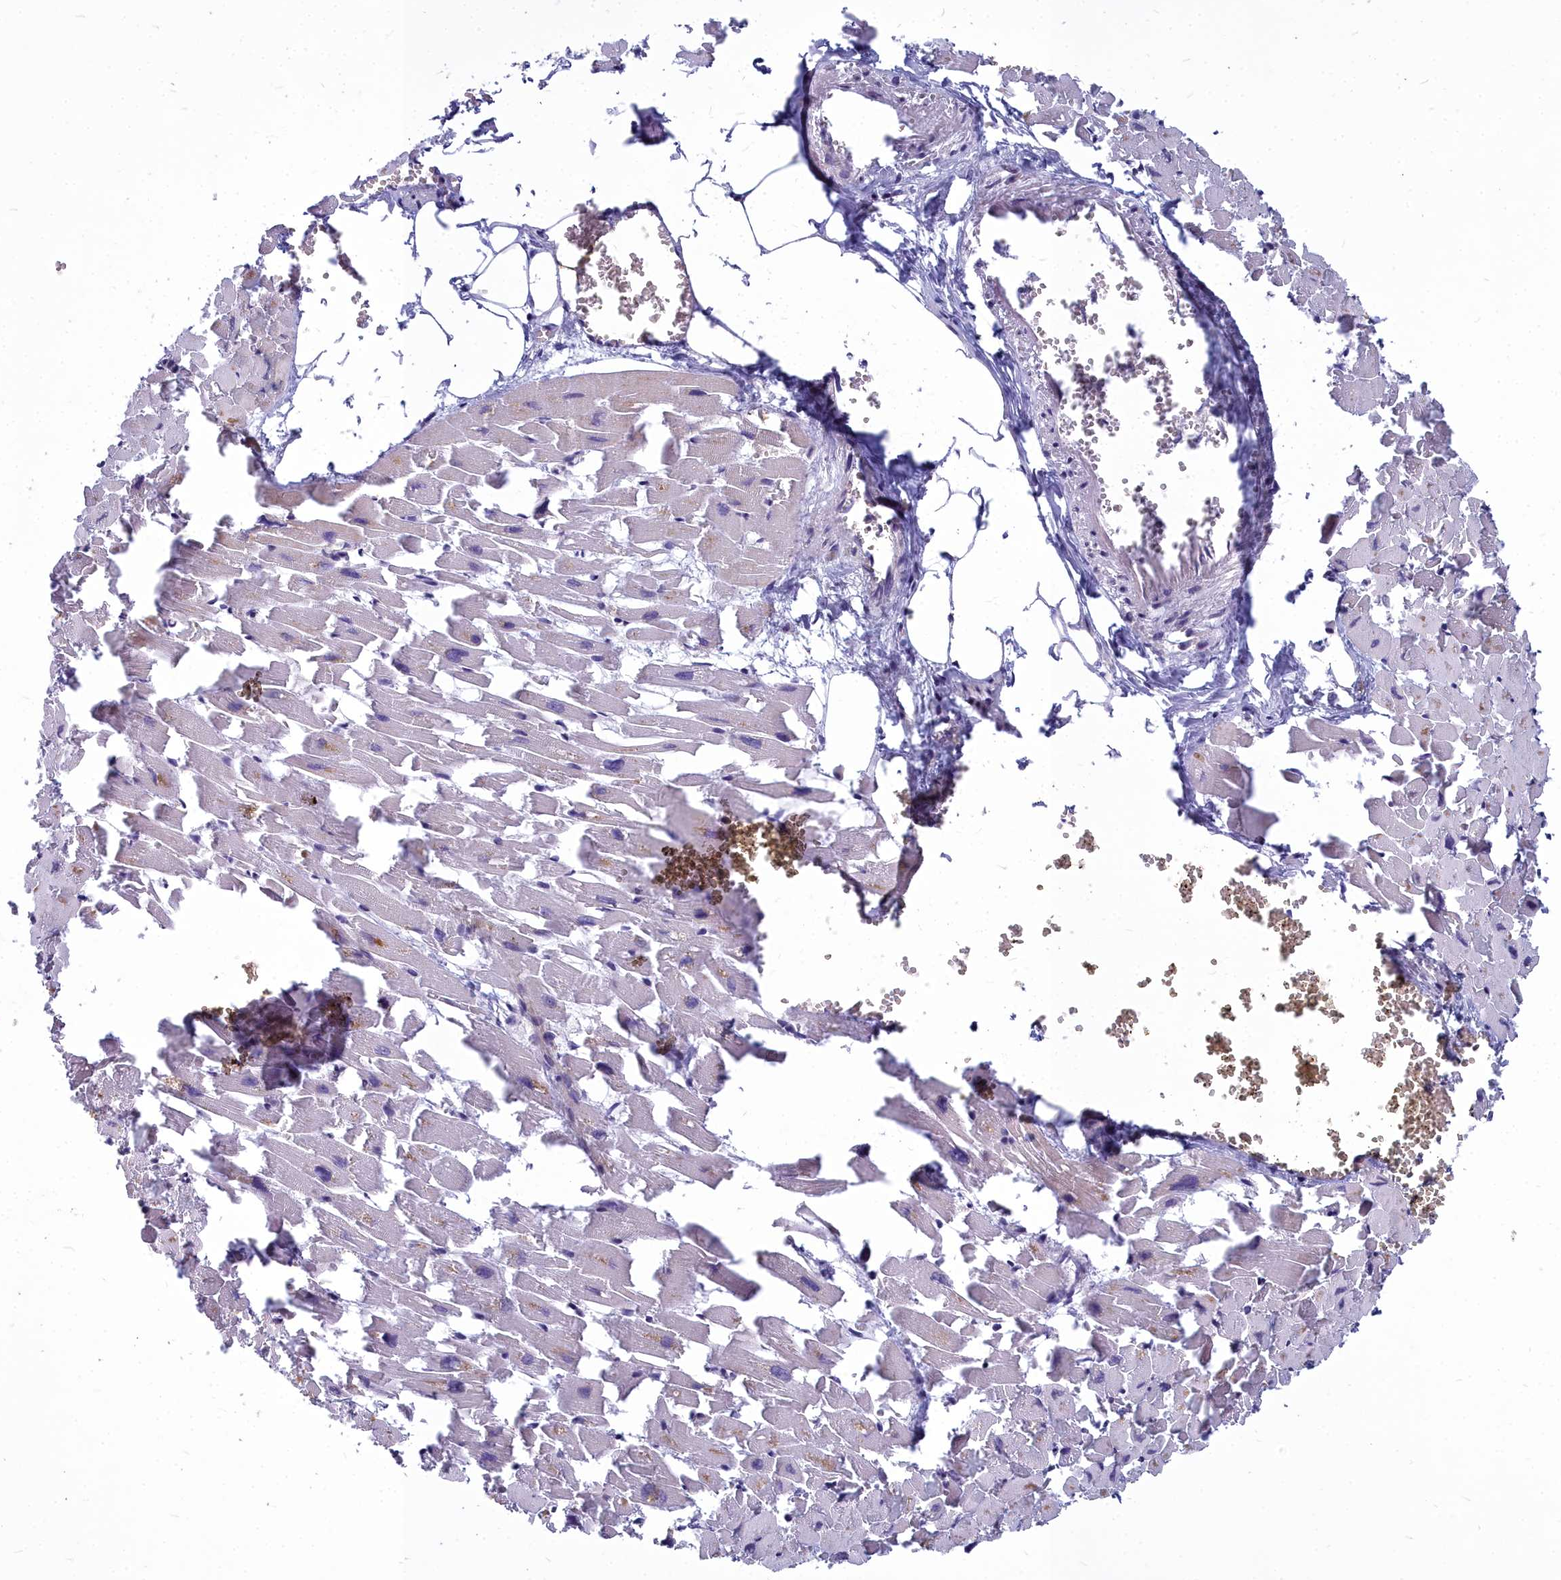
{"staining": {"intensity": "moderate", "quantity": "<25%", "location": "cytoplasmic/membranous"}, "tissue": "heart muscle", "cell_type": "Cardiomyocytes", "image_type": "normal", "snomed": [{"axis": "morphology", "description": "Normal tissue, NOS"}, {"axis": "topography", "description": "Heart"}], "caption": "Immunohistochemical staining of unremarkable human heart muscle shows <25% levels of moderate cytoplasmic/membranous protein expression in about <25% of cardiomyocytes. (DAB (3,3'-diaminobenzidine) = brown stain, brightfield microscopy at high magnification).", "gene": "COX20", "patient": {"sex": "female", "age": 64}}